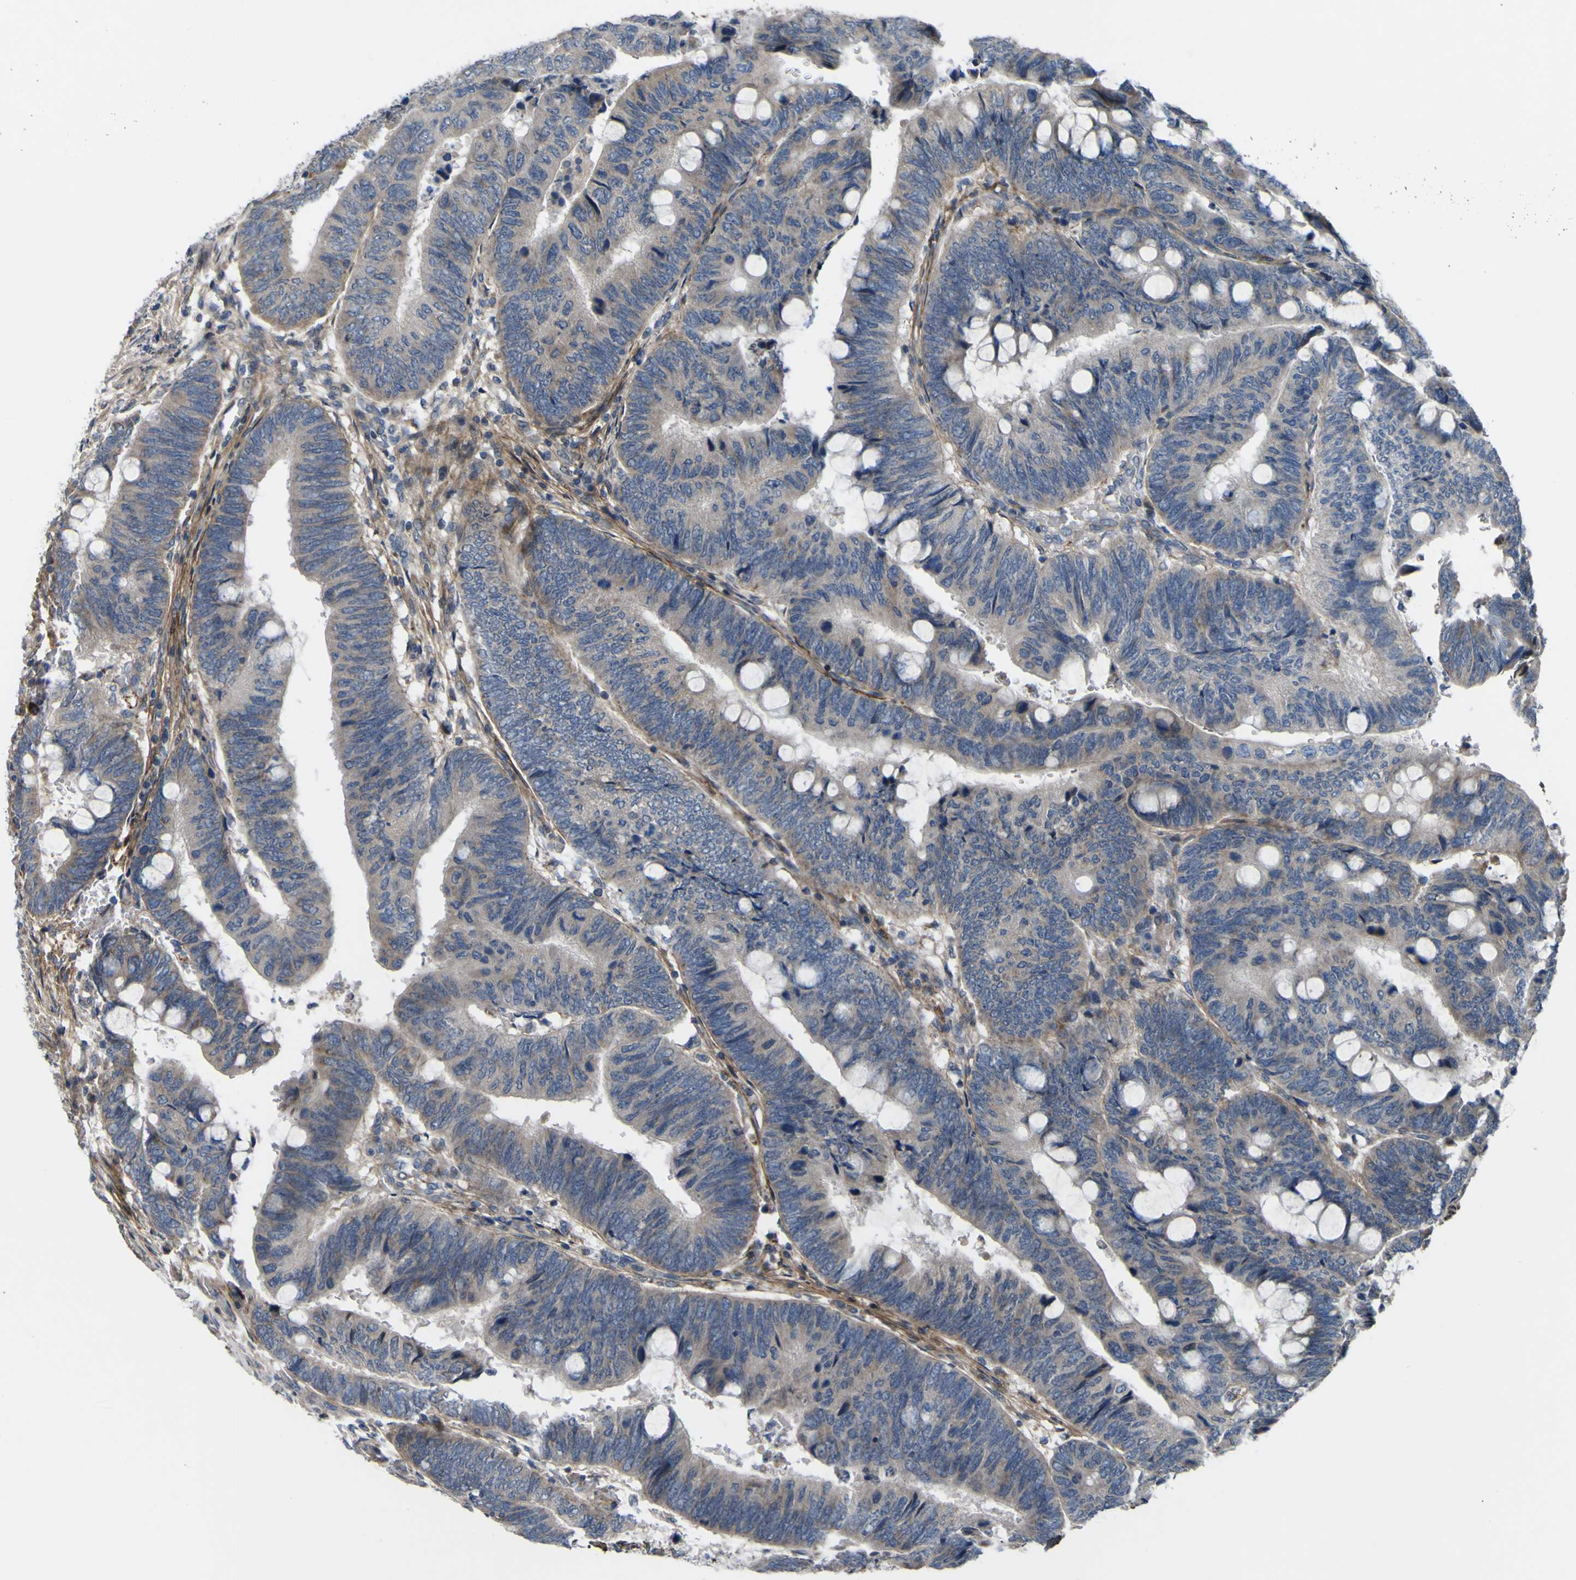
{"staining": {"intensity": "moderate", "quantity": "25%-75%", "location": "cytoplasmic/membranous"}, "tissue": "colorectal cancer", "cell_type": "Tumor cells", "image_type": "cancer", "snomed": [{"axis": "morphology", "description": "Normal tissue, NOS"}, {"axis": "morphology", "description": "Adenocarcinoma, NOS"}, {"axis": "topography", "description": "Rectum"}, {"axis": "topography", "description": "Peripheral nerve tissue"}], "caption": "Adenocarcinoma (colorectal) stained with DAB (3,3'-diaminobenzidine) IHC reveals medium levels of moderate cytoplasmic/membranous staining in about 25%-75% of tumor cells.", "gene": "GPLD1", "patient": {"sex": "male", "age": 92}}